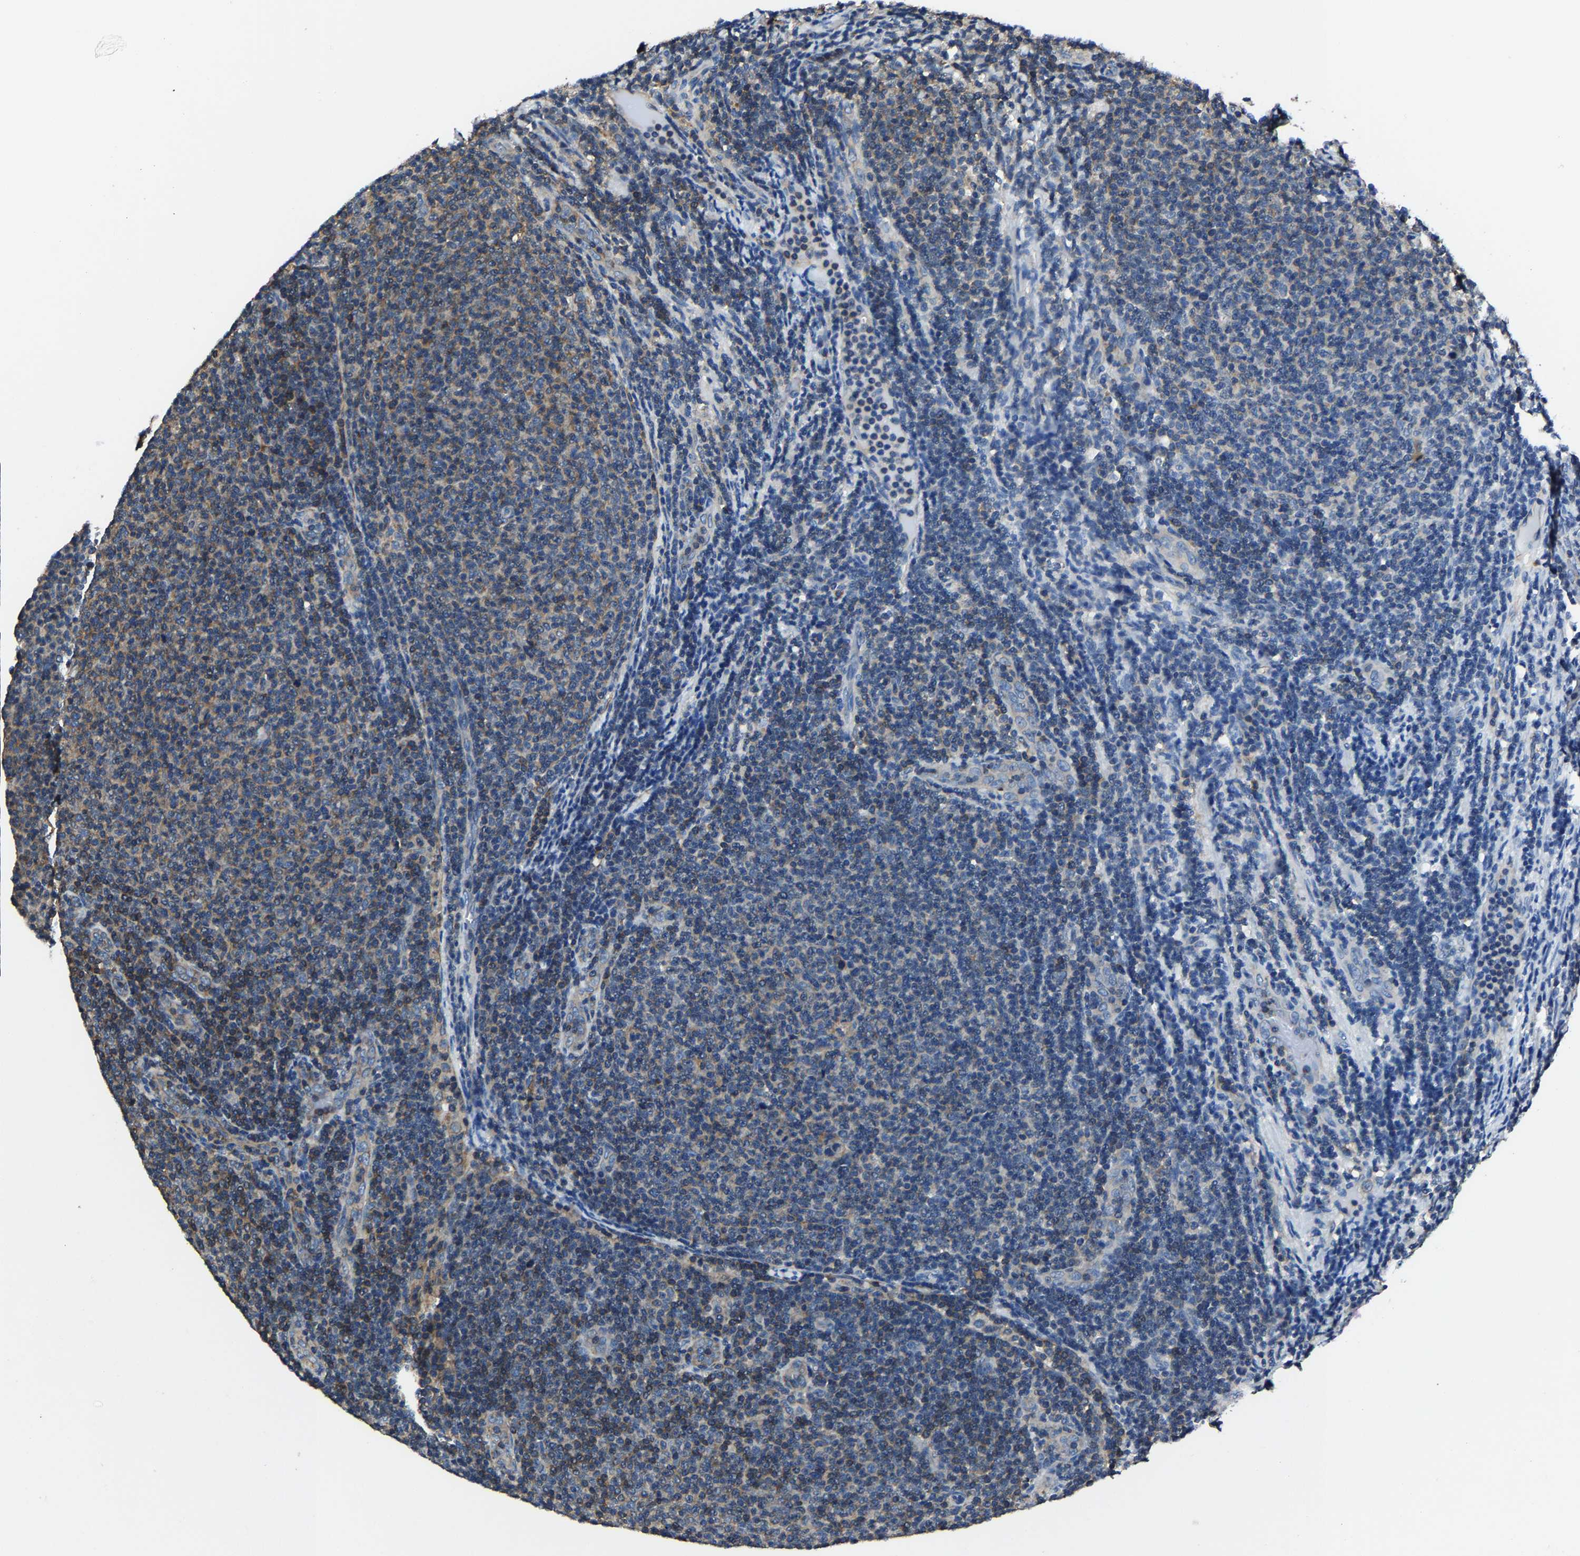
{"staining": {"intensity": "weak", "quantity": "25%-75%", "location": "cytoplasmic/membranous"}, "tissue": "lymphoma", "cell_type": "Tumor cells", "image_type": "cancer", "snomed": [{"axis": "morphology", "description": "Malignant lymphoma, non-Hodgkin's type, Low grade"}, {"axis": "topography", "description": "Lymph node"}], "caption": "Low-grade malignant lymphoma, non-Hodgkin's type was stained to show a protein in brown. There is low levels of weak cytoplasmic/membranous staining in about 25%-75% of tumor cells. Immunohistochemistry (ihc) stains the protein of interest in brown and the nuclei are stained blue.", "gene": "KIAA1958", "patient": {"sex": "male", "age": 66}}